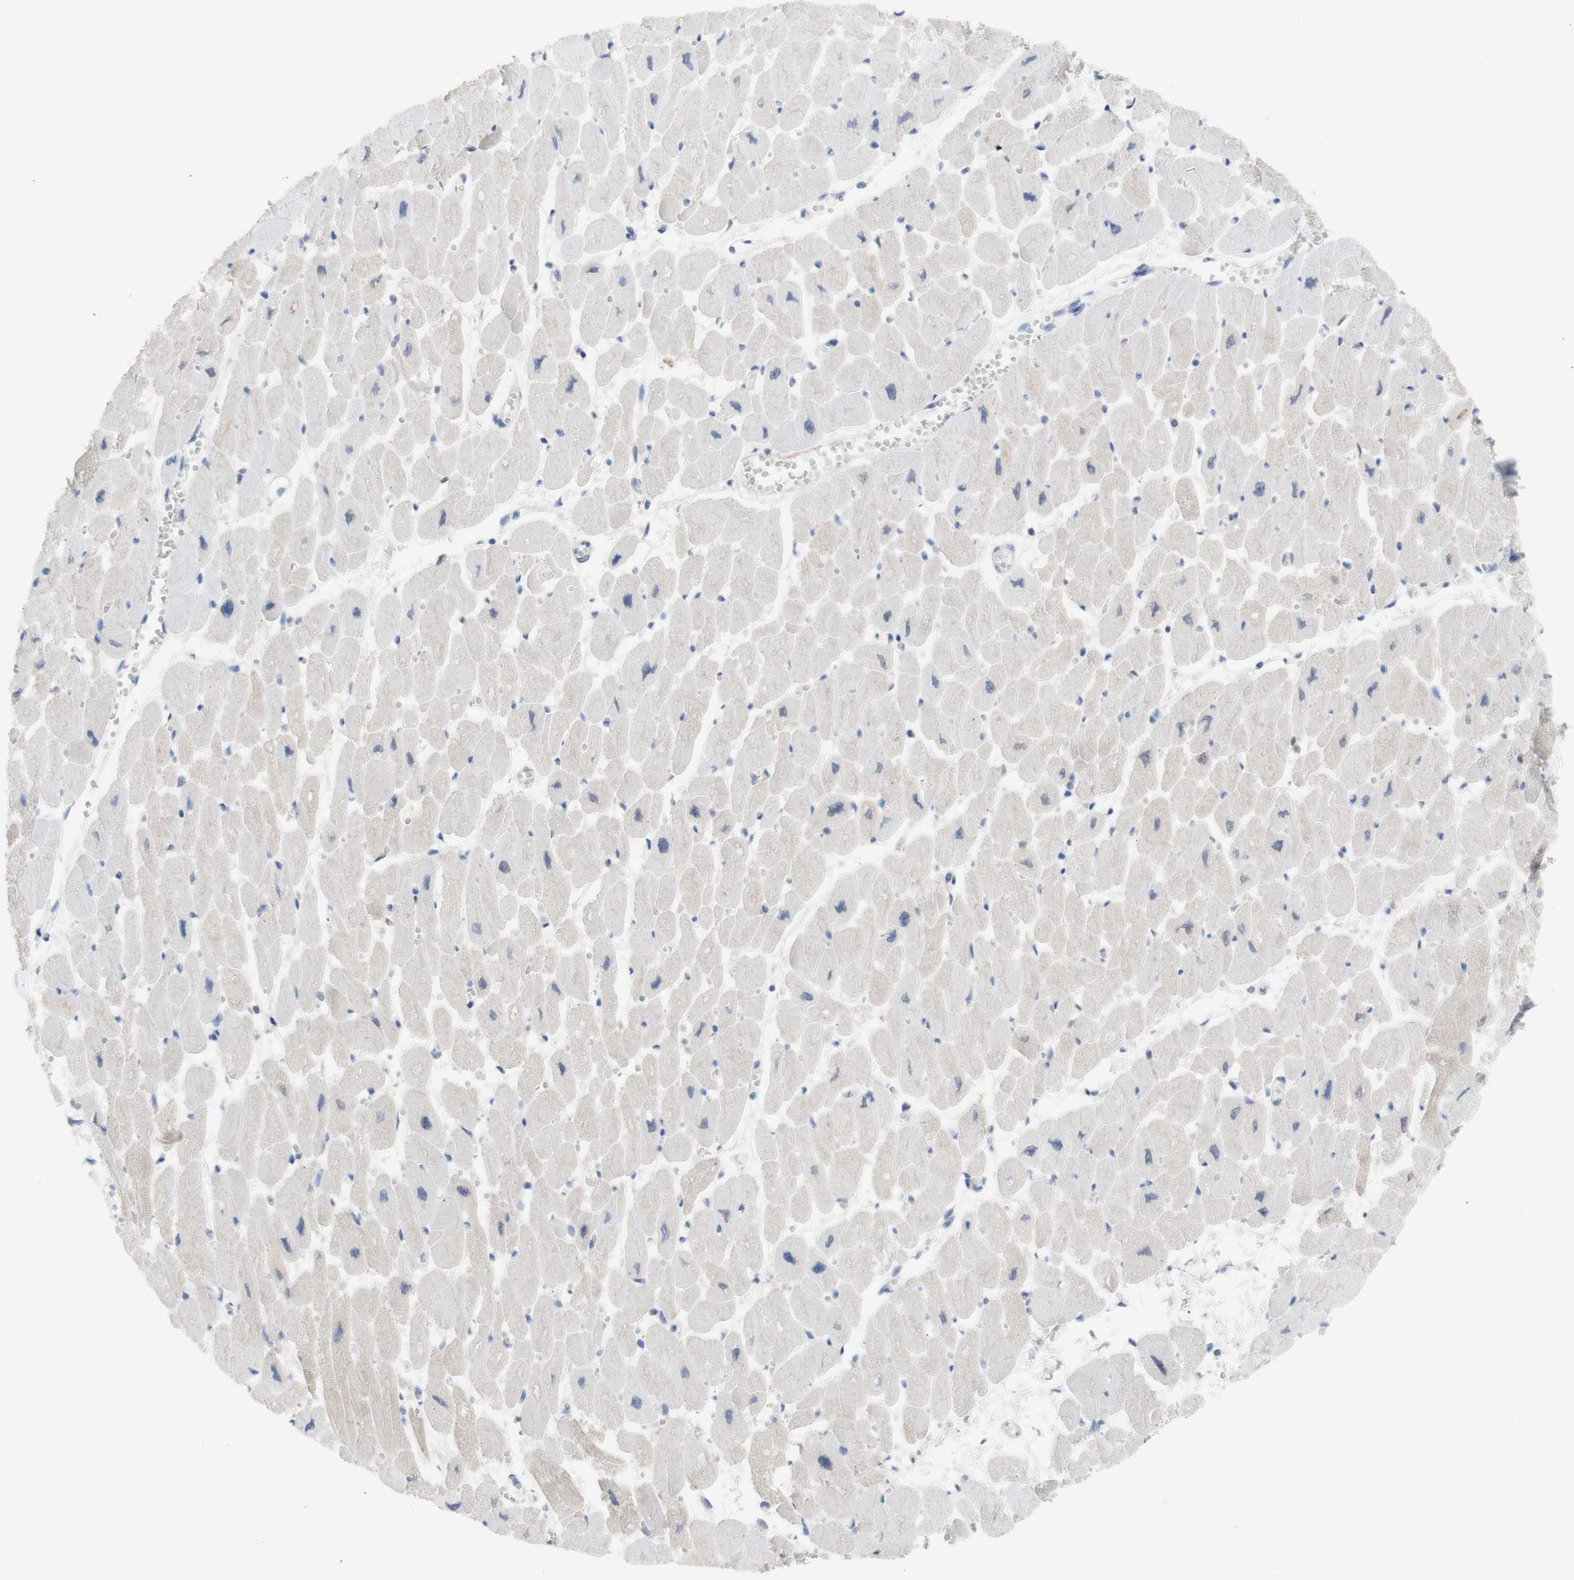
{"staining": {"intensity": "weak", "quantity": "<25%", "location": "cytoplasmic/membranous"}, "tissue": "heart muscle", "cell_type": "Cardiomyocytes", "image_type": "normal", "snomed": [{"axis": "morphology", "description": "Normal tissue, NOS"}, {"axis": "topography", "description": "Heart"}], "caption": "This photomicrograph is of normal heart muscle stained with immunohistochemistry to label a protein in brown with the nuclei are counter-stained blue. There is no expression in cardiomyocytes. (DAB immunohistochemistry, high magnification).", "gene": "PRMT5", "patient": {"sex": "female", "age": 54}}